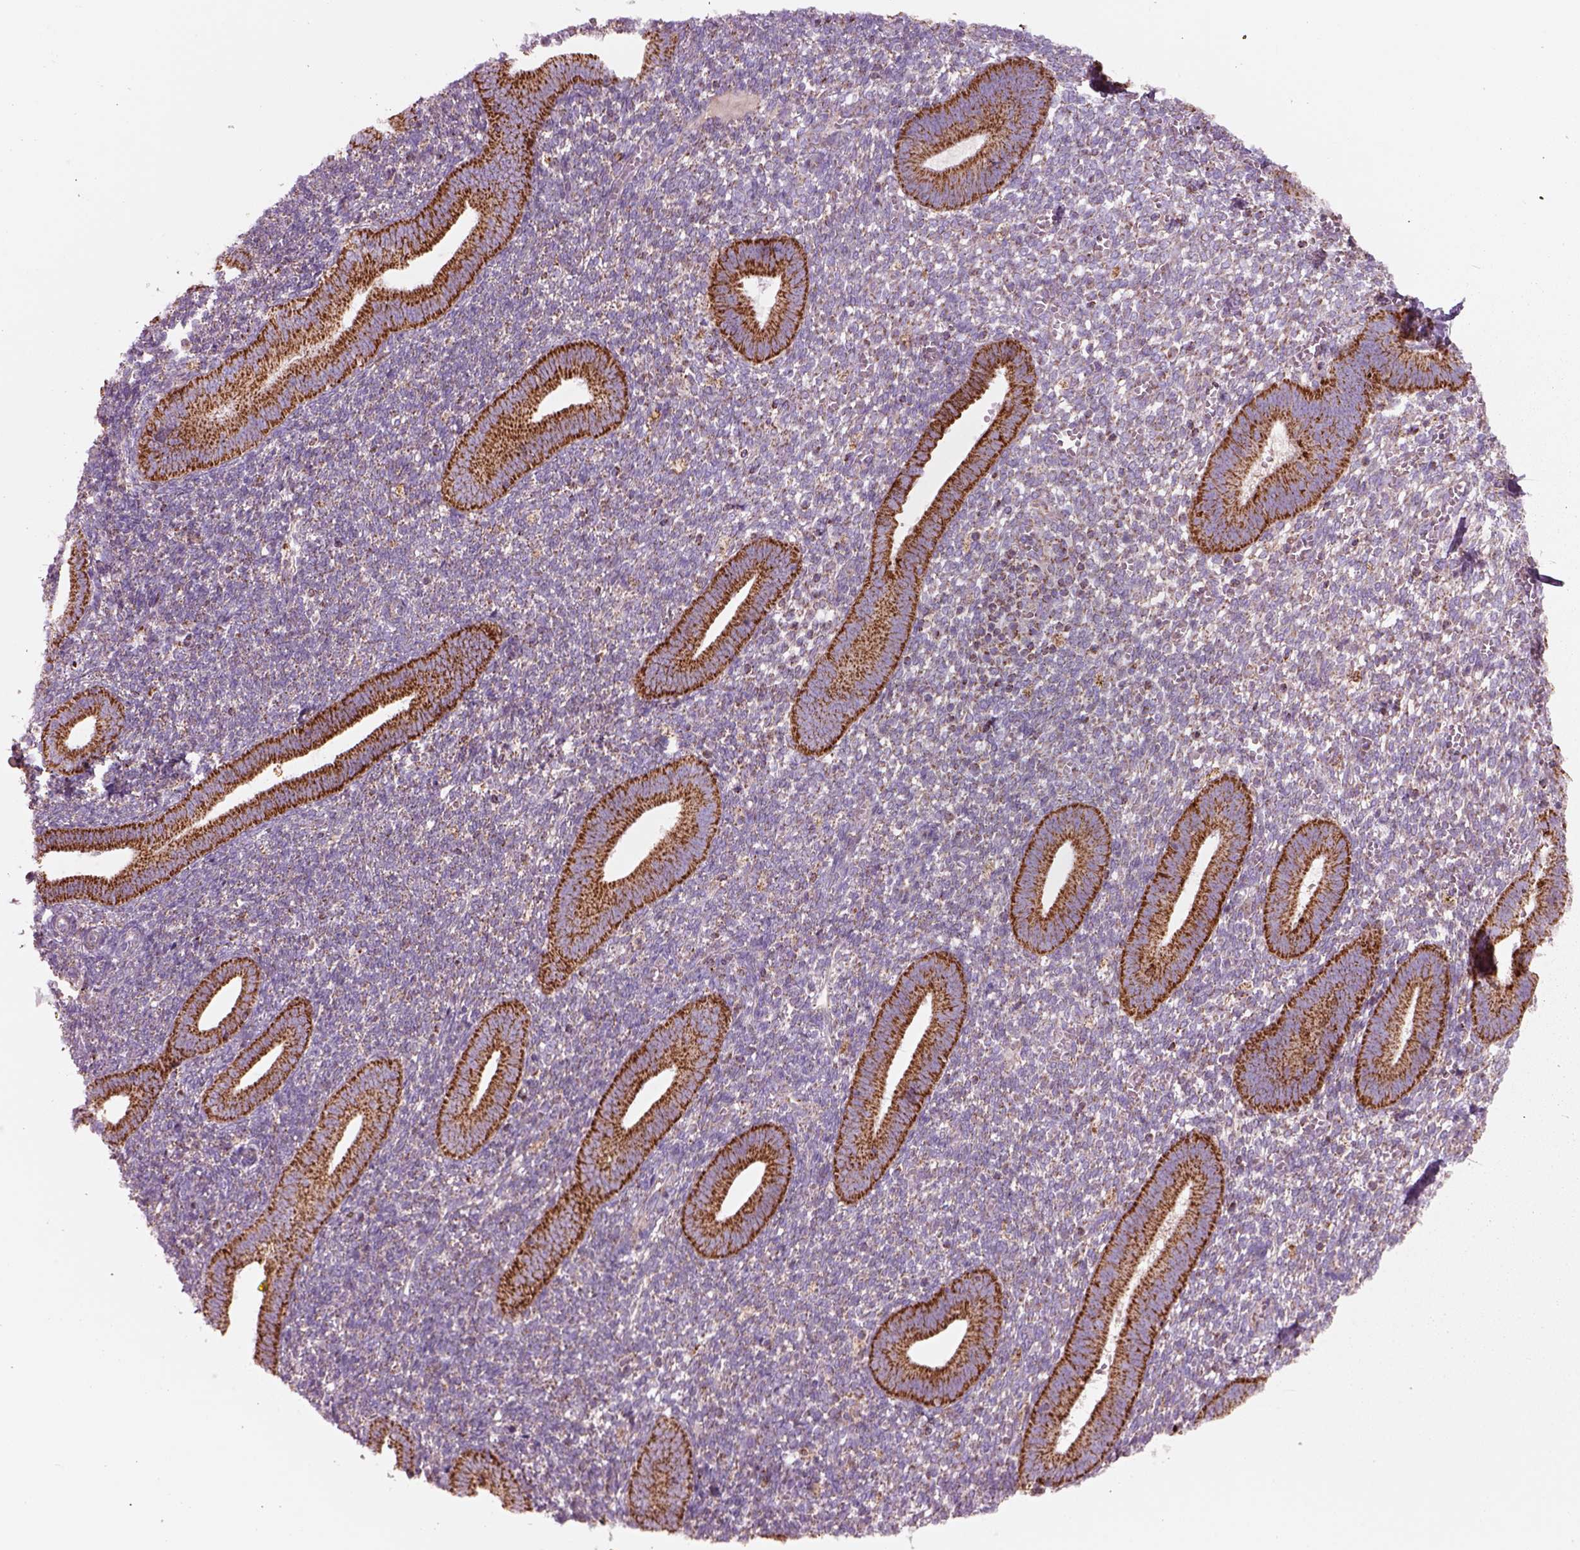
{"staining": {"intensity": "weak", "quantity": "25%-75%", "location": "cytoplasmic/membranous"}, "tissue": "endometrium", "cell_type": "Cells in endometrial stroma", "image_type": "normal", "snomed": [{"axis": "morphology", "description": "Normal tissue, NOS"}, {"axis": "topography", "description": "Endometrium"}], "caption": "Weak cytoplasmic/membranous positivity is present in about 25%-75% of cells in endometrial stroma in unremarkable endometrium.", "gene": "SLC25A24", "patient": {"sex": "female", "age": 25}}